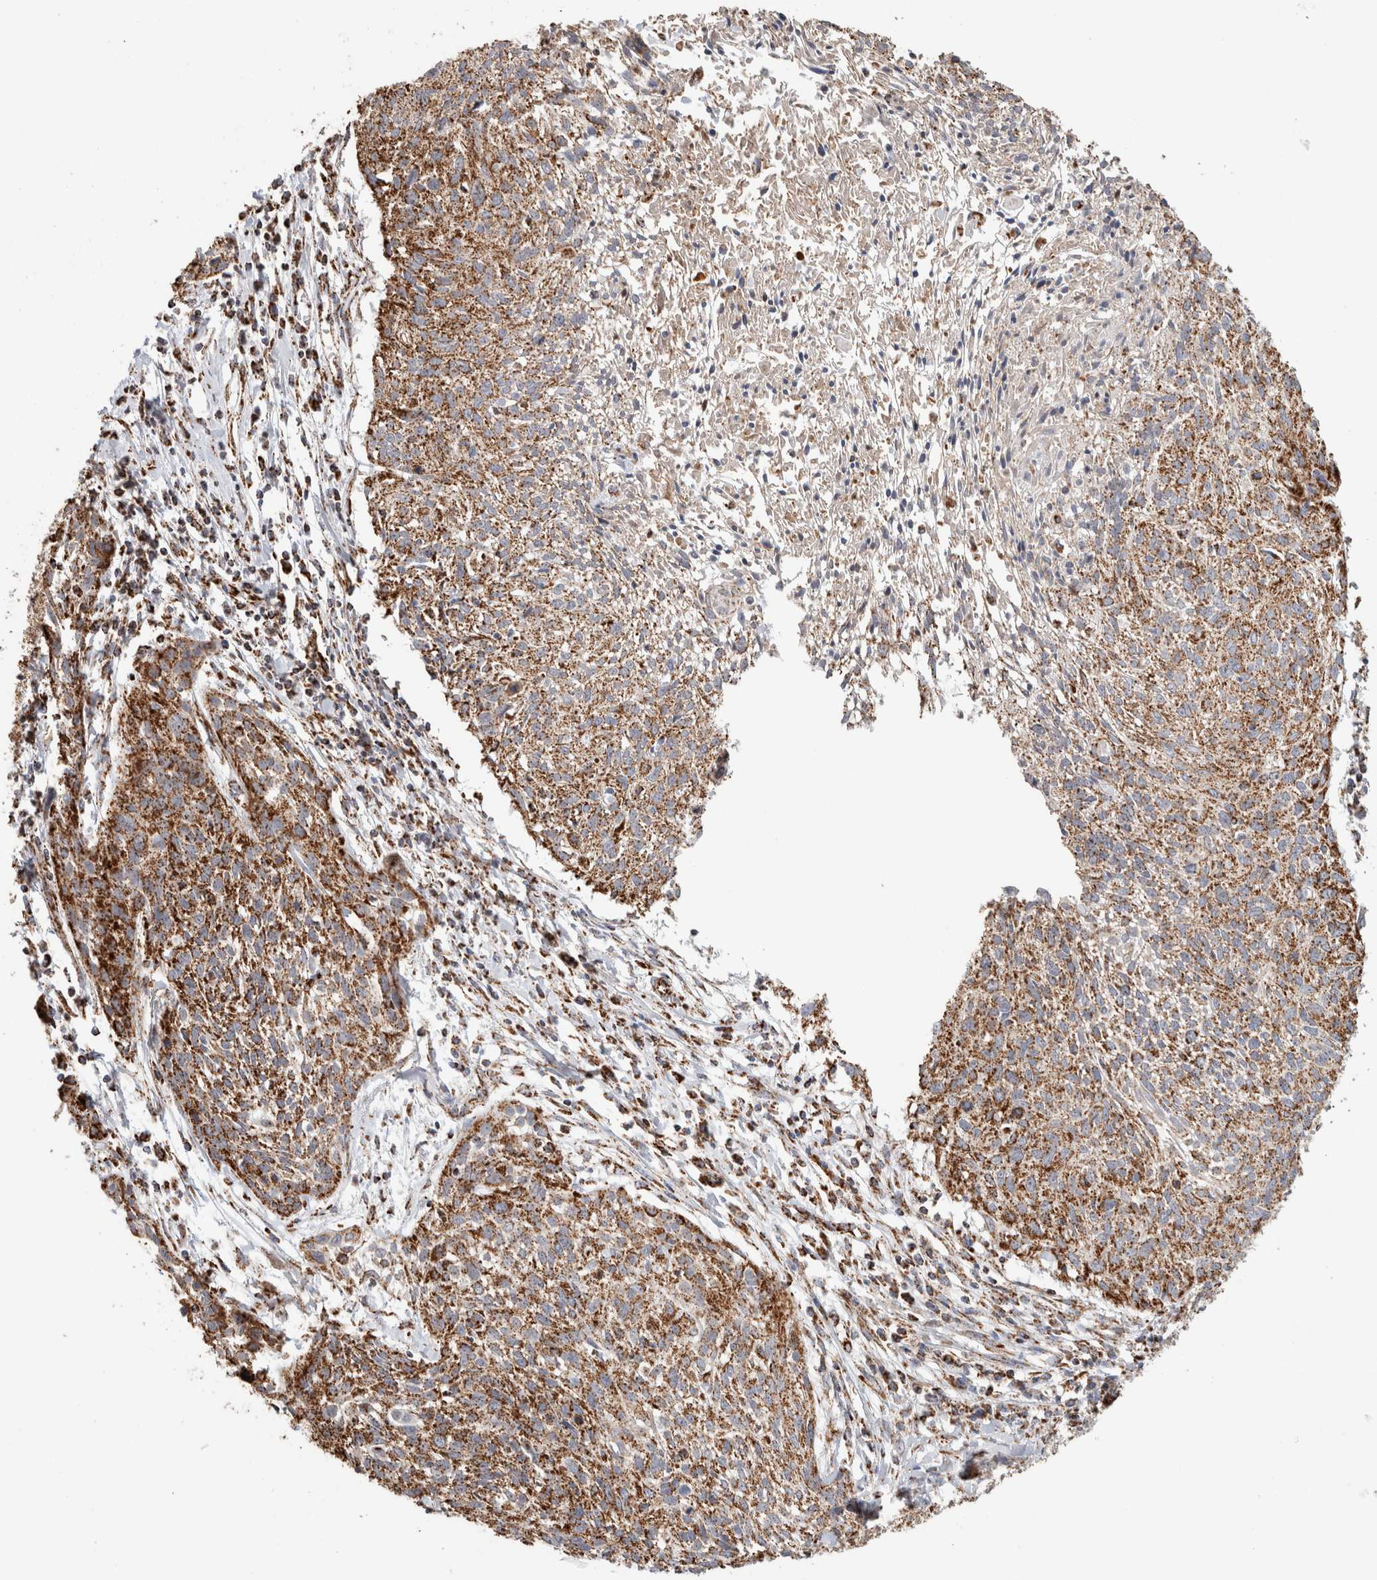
{"staining": {"intensity": "moderate", "quantity": ">75%", "location": "cytoplasmic/membranous"}, "tissue": "cervical cancer", "cell_type": "Tumor cells", "image_type": "cancer", "snomed": [{"axis": "morphology", "description": "Squamous cell carcinoma, NOS"}, {"axis": "topography", "description": "Cervix"}], "caption": "The image shows immunohistochemical staining of cervical cancer (squamous cell carcinoma). There is moderate cytoplasmic/membranous staining is present in about >75% of tumor cells.", "gene": "C1QBP", "patient": {"sex": "female", "age": 51}}